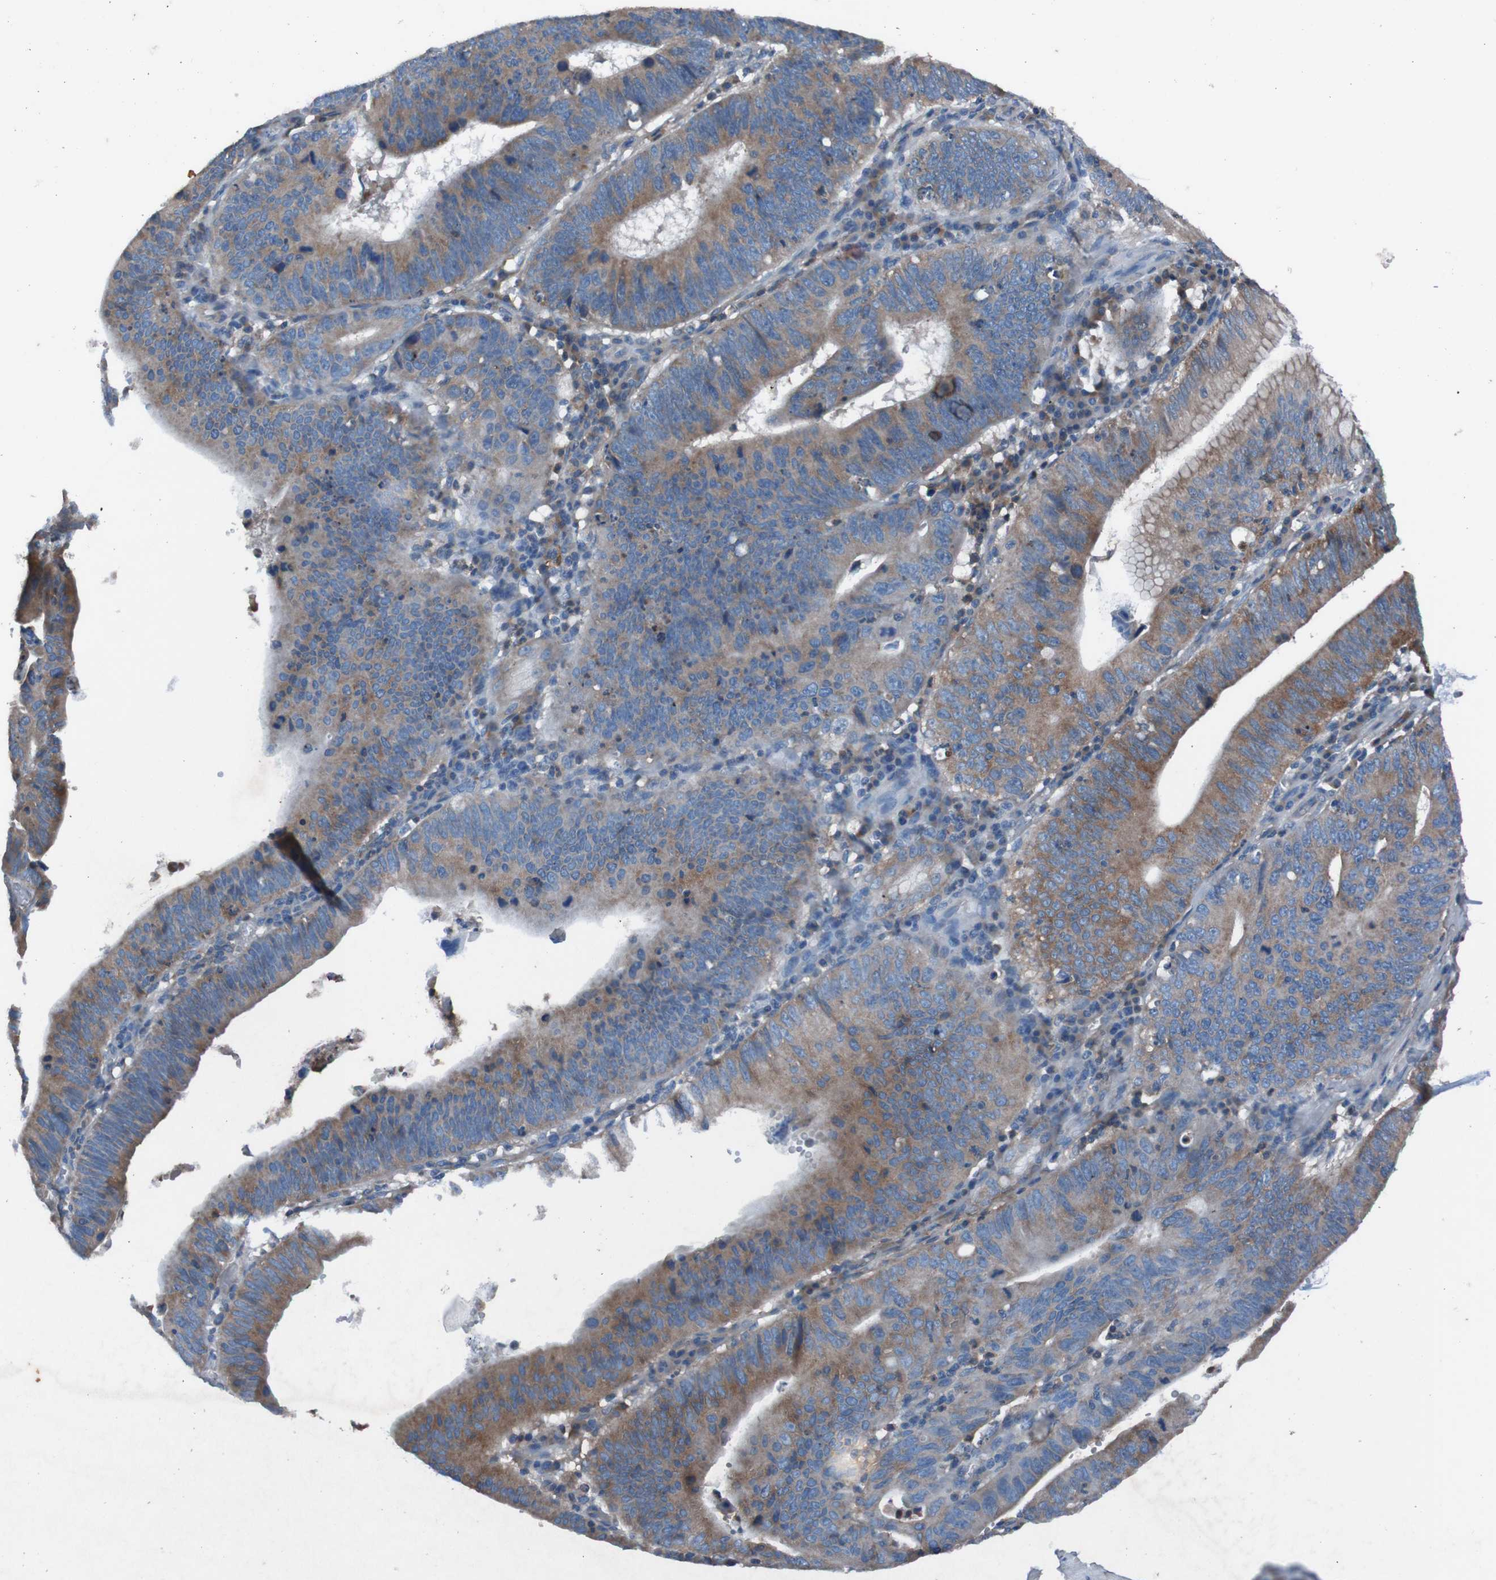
{"staining": {"intensity": "moderate", "quantity": "25%-75%", "location": "cytoplasmic/membranous"}, "tissue": "stomach cancer", "cell_type": "Tumor cells", "image_type": "cancer", "snomed": [{"axis": "morphology", "description": "Adenocarcinoma, NOS"}, {"axis": "topography", "description": "Stomach"}], "caption": "Immunohistochemical staining of adenocarcinoma (stomach) reveals medium levels of moderate cytoplasmic/membranous protein positivity in approximately 25%-75% of tumor cells.", "gene": "RAB5B", "patient": {"sex": "male", "age": 59}}